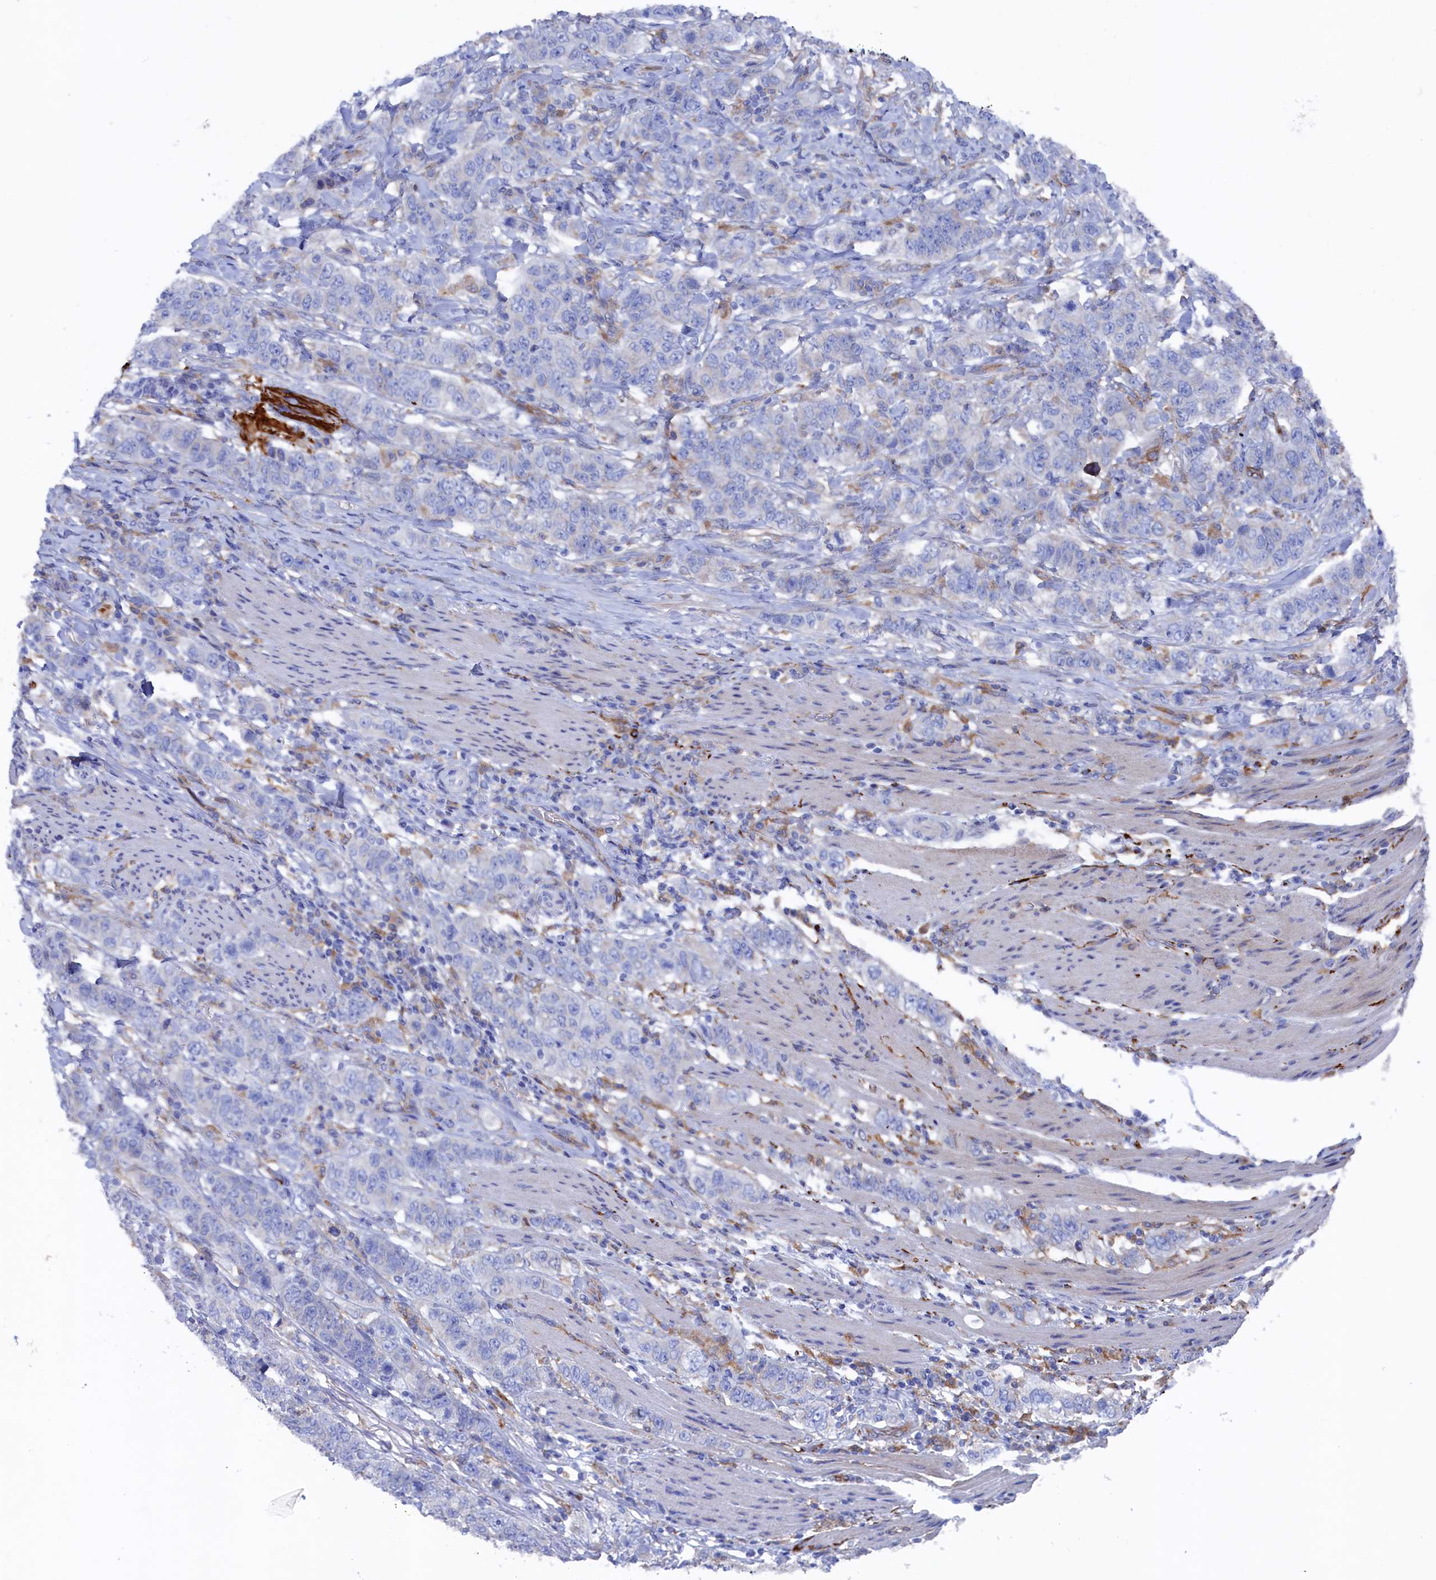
{"staining": {"intensity": "negative", "quantity": "none", "location": "none"}, "tissue": "stomach cancer", "cell_type": "Tumor cells", "image_type": "cancer", "snomed": [{"axis": "morphology", "description": "Adenocarcinoma, NOS"}, {"axis": "topography", "description": "Stomach"}], "caption": "Micrograph shows no significant protein expression in tumor cells of stomach adenocarcinoma.", "gene": "C12orf73", "patient": {"sex": "male", "age": 48}}